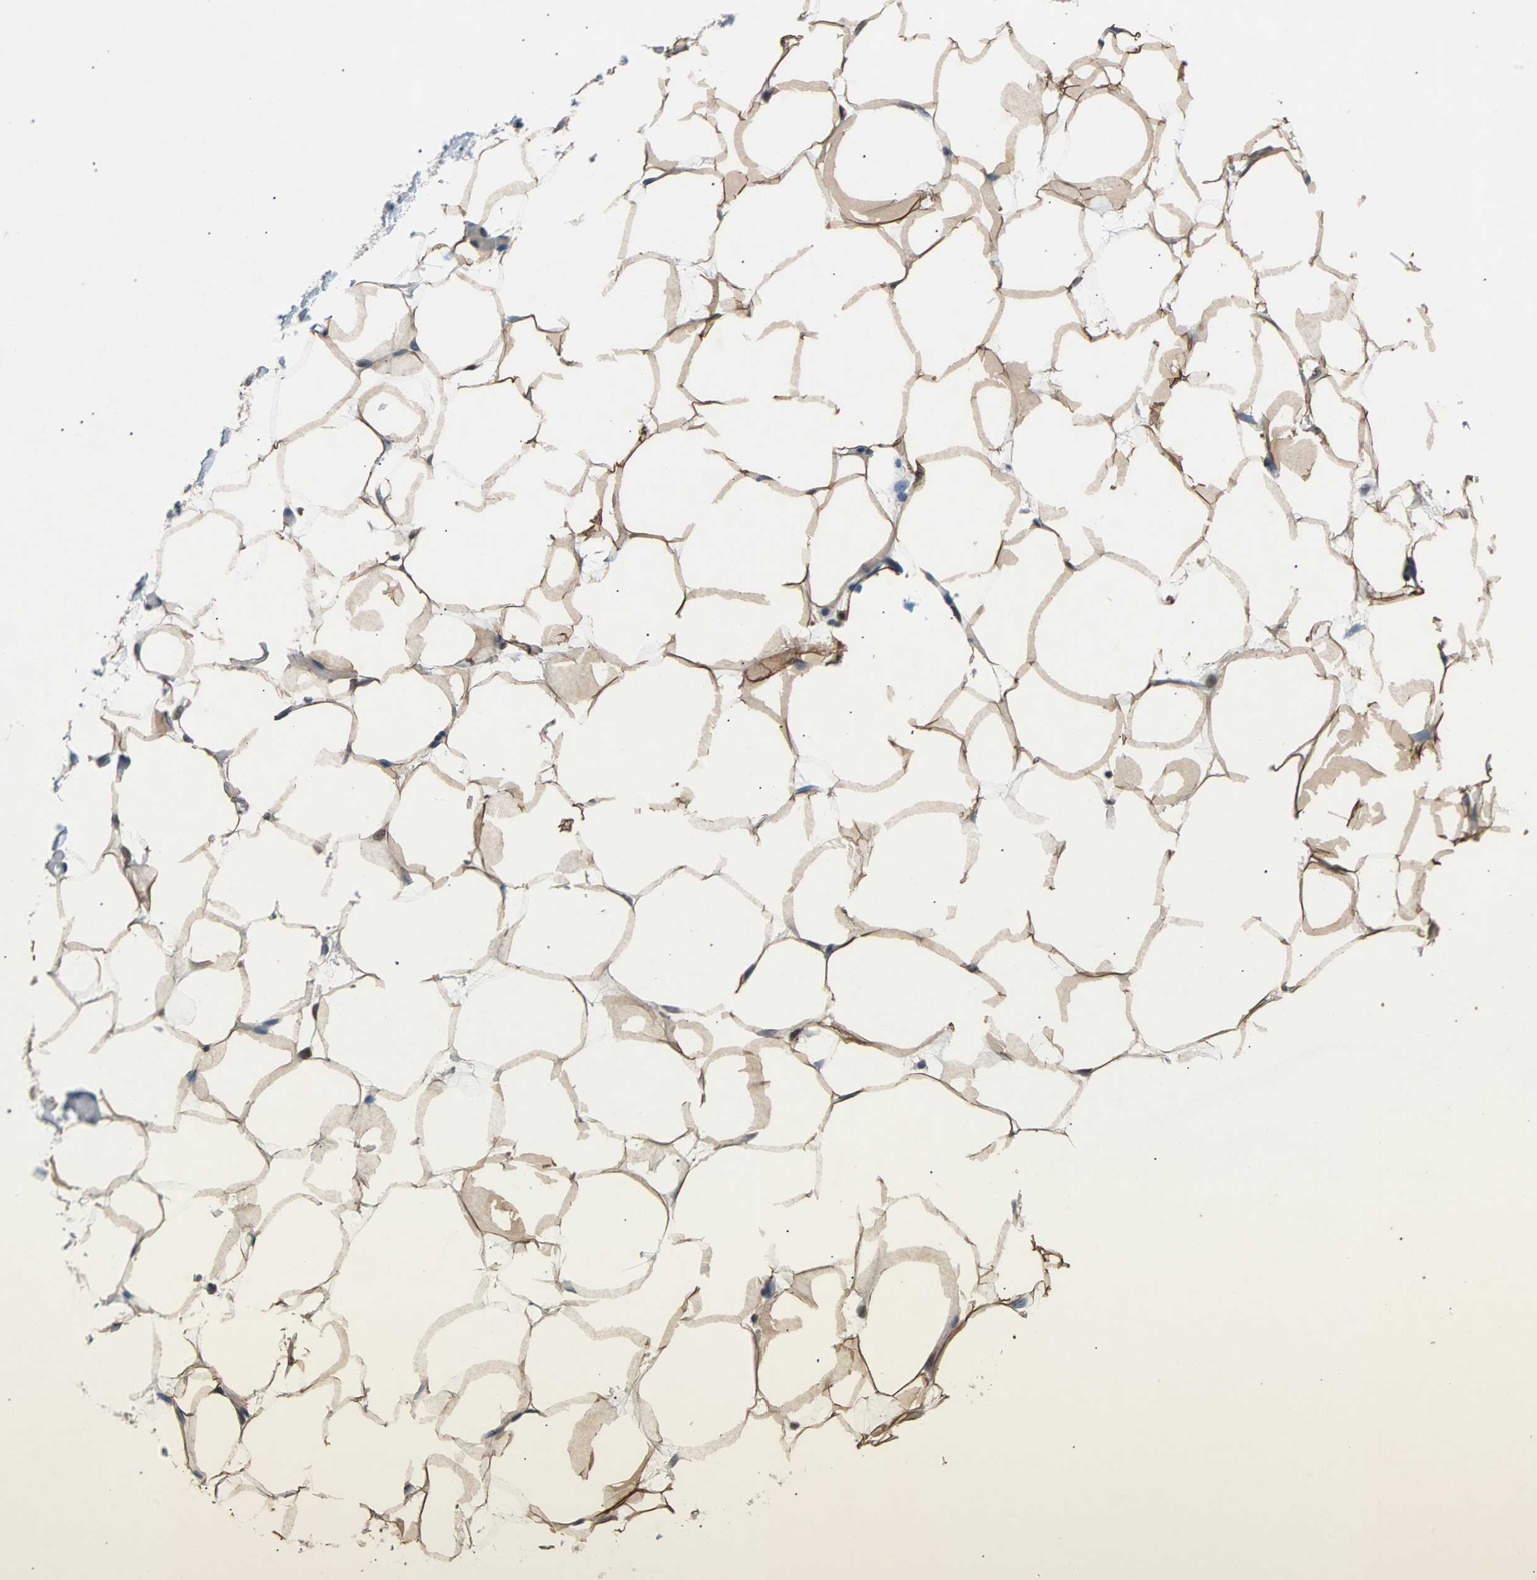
{"staining": {"intensity": "strong", "quantity": ">75%", "location": "cytoplasmic/membranous"}, "tissue": "adipose tissue", "cell_type": "Adipocytes", "image_type": "normal", "snomed": [{"axis": "morphology", "description": "Normal tissue, NOS"}, {"axis": "topography", "description": "Breast"}, {"axis": "topography", "description": "Adipose tissue"}], "caption": "The immunohistochemical stain highlights strong cytoplasmic/membranous expression in adipocytes of normal adipose tissue. (Brightfield microscopy of DAB IHC at high magnification).", "gene": "PHC1", "patient": {"sex": "female", "age": 25}}